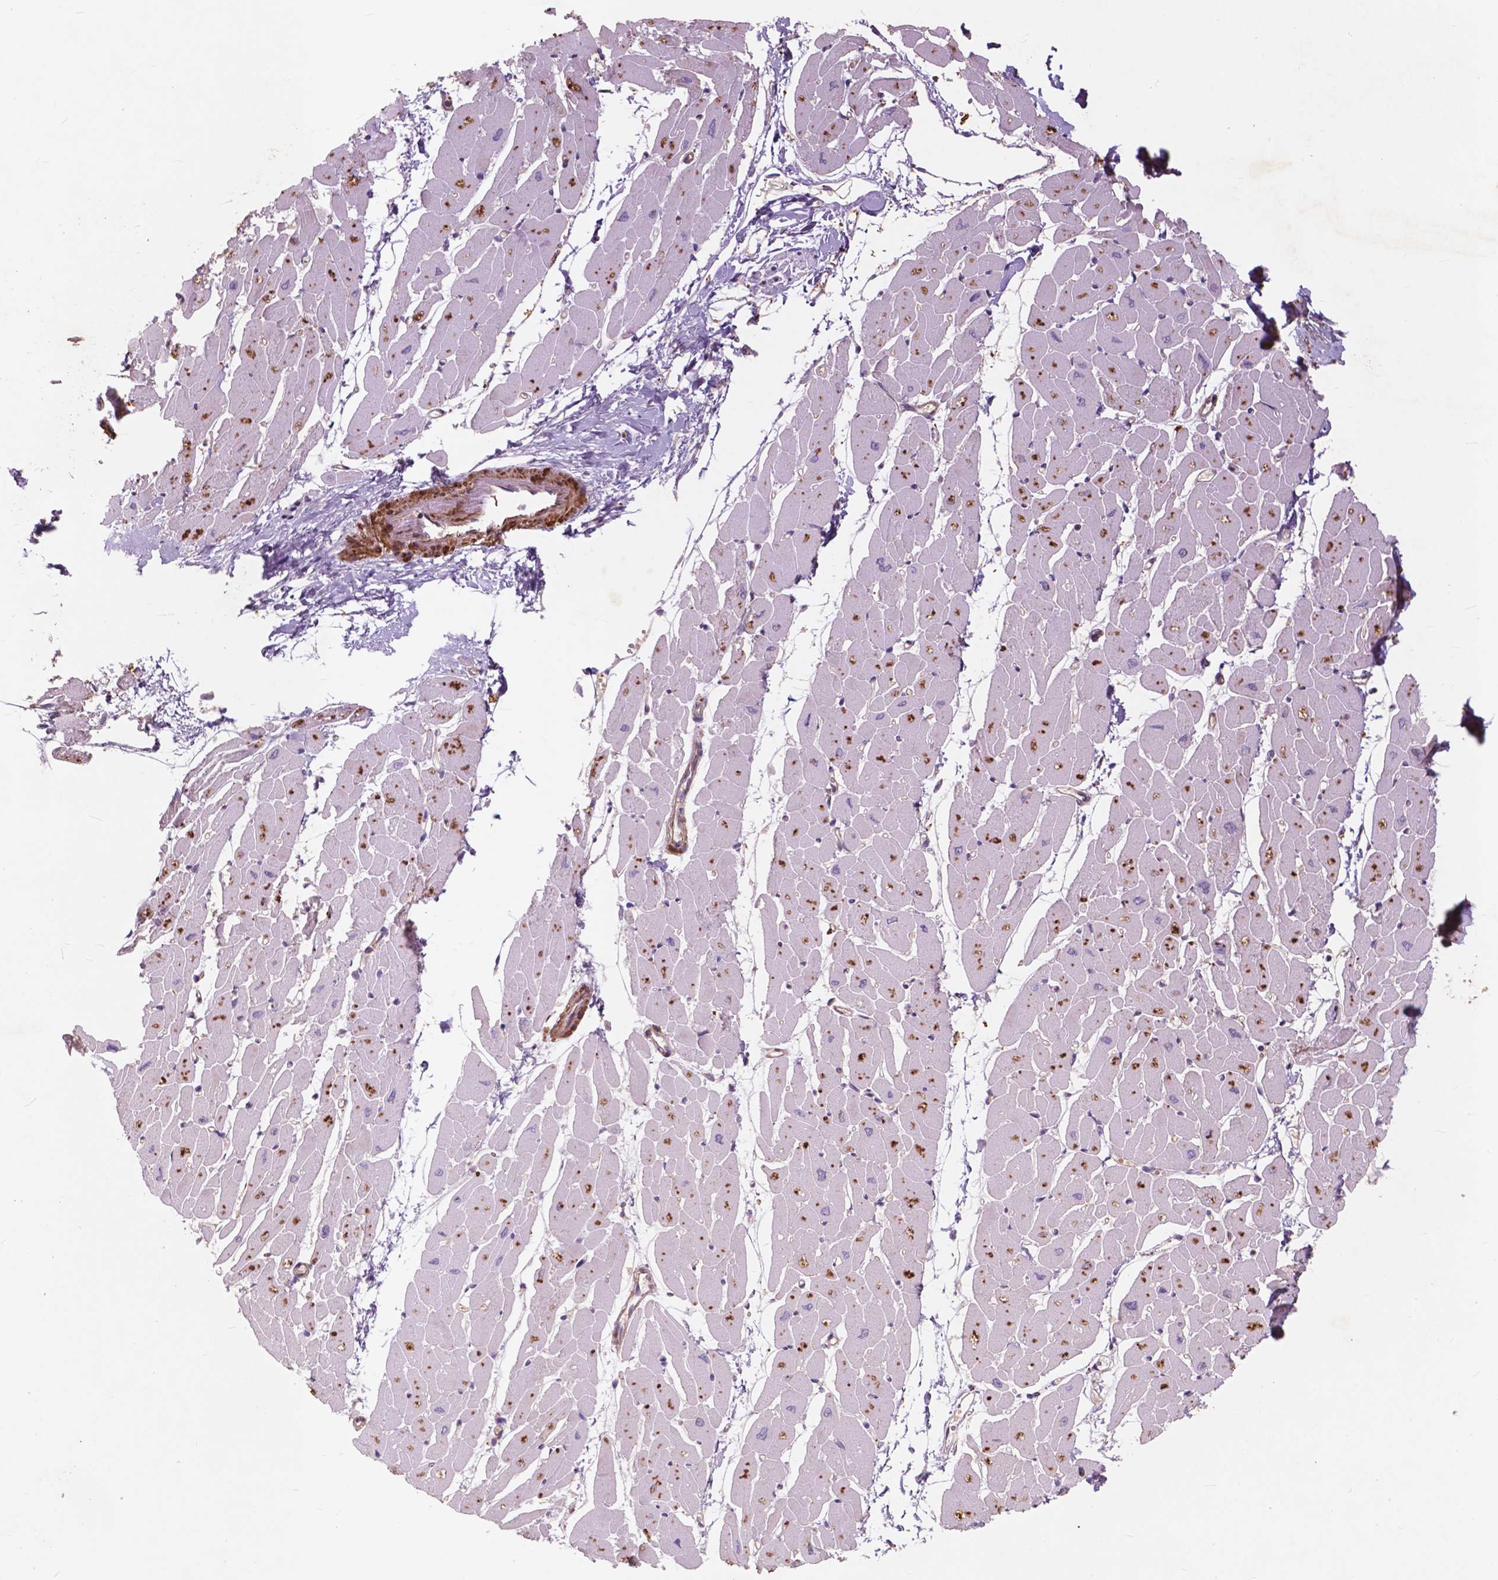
{"staining": {"intensity": "strong", "quantity": "25%-75%", "location": "cytoplasmic/membranous"}, "tissue": "heart muscle", "cell_type": "Cardiomyocytes", "image_type": "normal", "snomed": [{"axis": "morphology", "description": "Normal tissue, NOS"}, {"axis": "topography", "description": "Heart"}], "caption": "An immunohistochemistry image of normal tissue is shown. Protein staining in brown labels strong cytoplasmic/membranous positivity in heart muscle within cardiomyocytes.", "gene": "RFPL4B", "patient": {"sex": "male", "age": 57}}